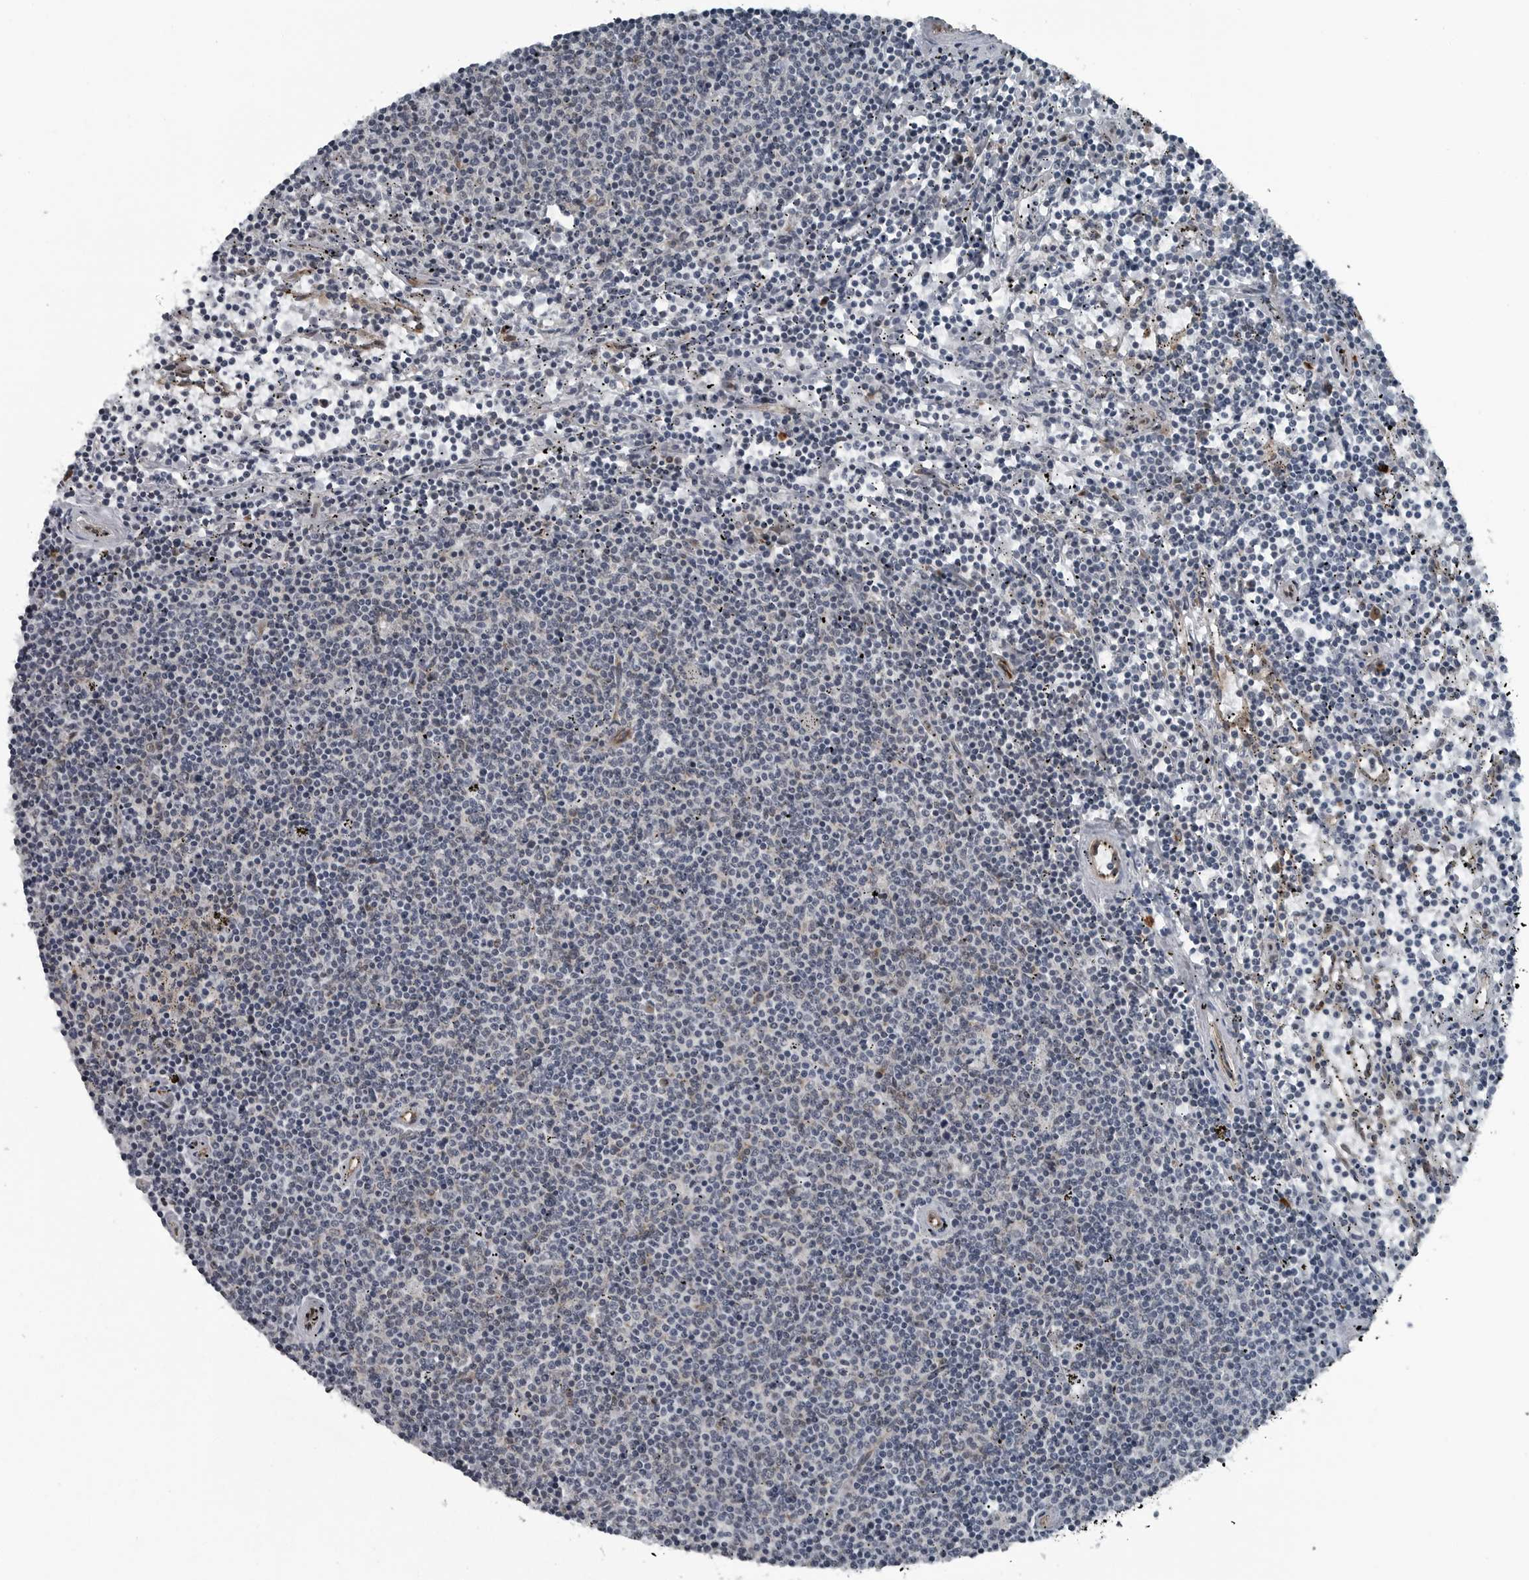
{"staining": {"intensity": "negative", "quantity": "none", "location": "none"}, "tissue": "lymphoma", "cell_type": "Tumor cells", "image_type": "cancer", "snomed": [{"axis": "morphology", "description": "Malignant lymphoma, non-Hodgkin's type, Low grade"}, {"axis": "topography", "description": "Spleen"}], "caption": "Low-grade malignant lymphoma, non-Hodgkin's type stained for a protein using IHC displays no positivity tumor cells.", "gene": "CEP85", "patient": {"sex": "female", "age": 50}}